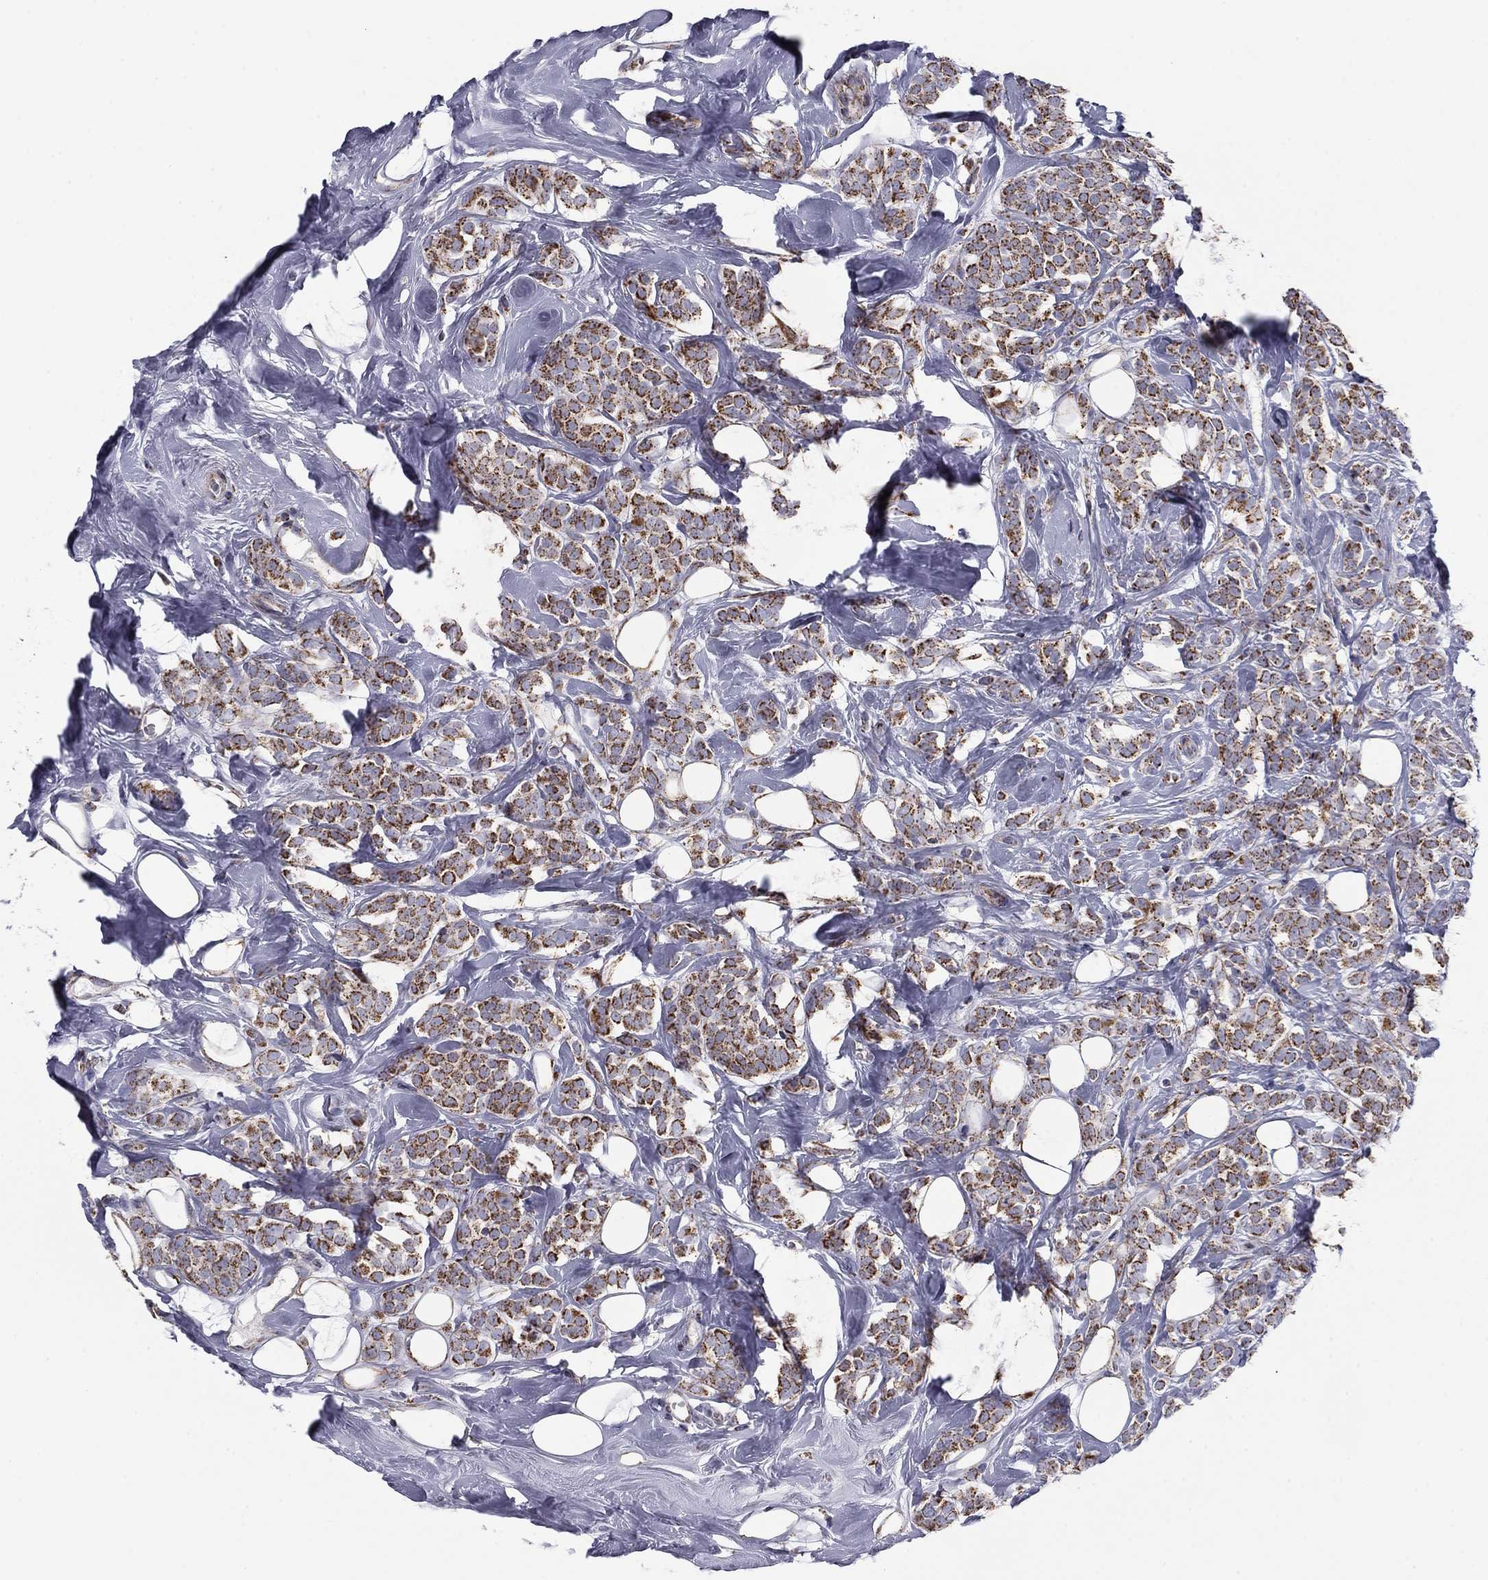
{"staining": {"intensity": "strong", "quantity": ">75%", "location": "cytoplasmic/membranous"}, "tissue": "breast cancer", "cell_type": "Tumor cells", "image_type": "cancer", "snomed": [{"axis": "morphology", "description": "Lobular carcinoma"}, {"axis": "topography", "description": "Breast"}], "caption": "Immunohistochemistry photomicrograph of human breast cancer stained for a protein (brown), which demonstrates high levels of strong cytoplasmic/membranous expression in approximately >75% of tumor cells.", "gene": "NDUFV1", "patient": {"sex": "female", "age": 49}}